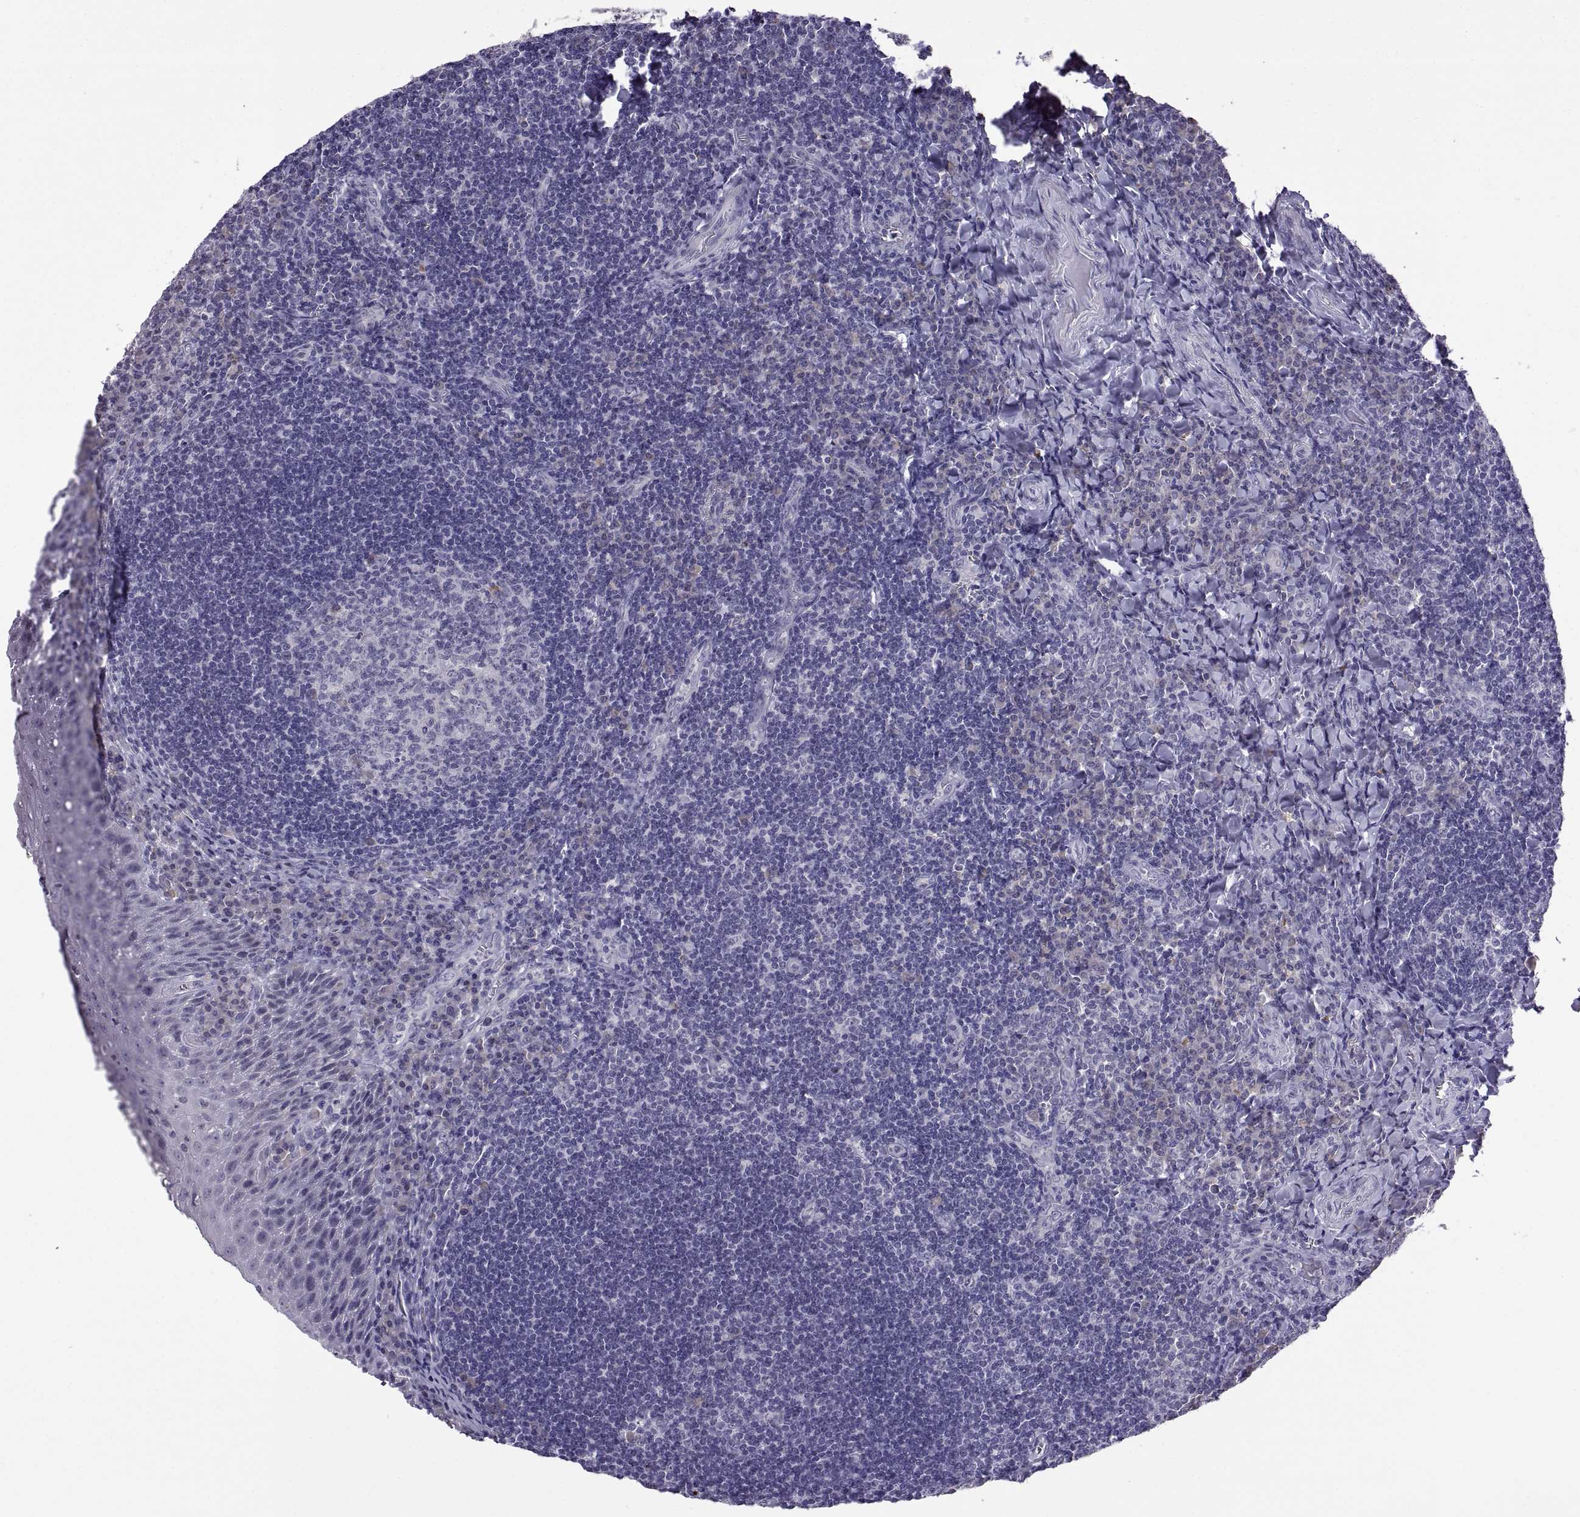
{"staining": {"intensity": "negative", "quantity": "none", "location": "none"}, "tissue": "tonsil", "cell_type": "Germinal center cells", "image_type": "normal", "snomed": [{"axis": "morphology", "description": "Normal tissue, NOS"}, {"axis": "morphology", "description": "Inflammation, NOS"}, {"axis": "topography", "description": "Tonsil"}], "caption": "The IHC histopathology image has no significant expression in germinal center cells of tonsil.", "gene": "MAGEB18", "patient": {"sex": "female", "age": 31}}